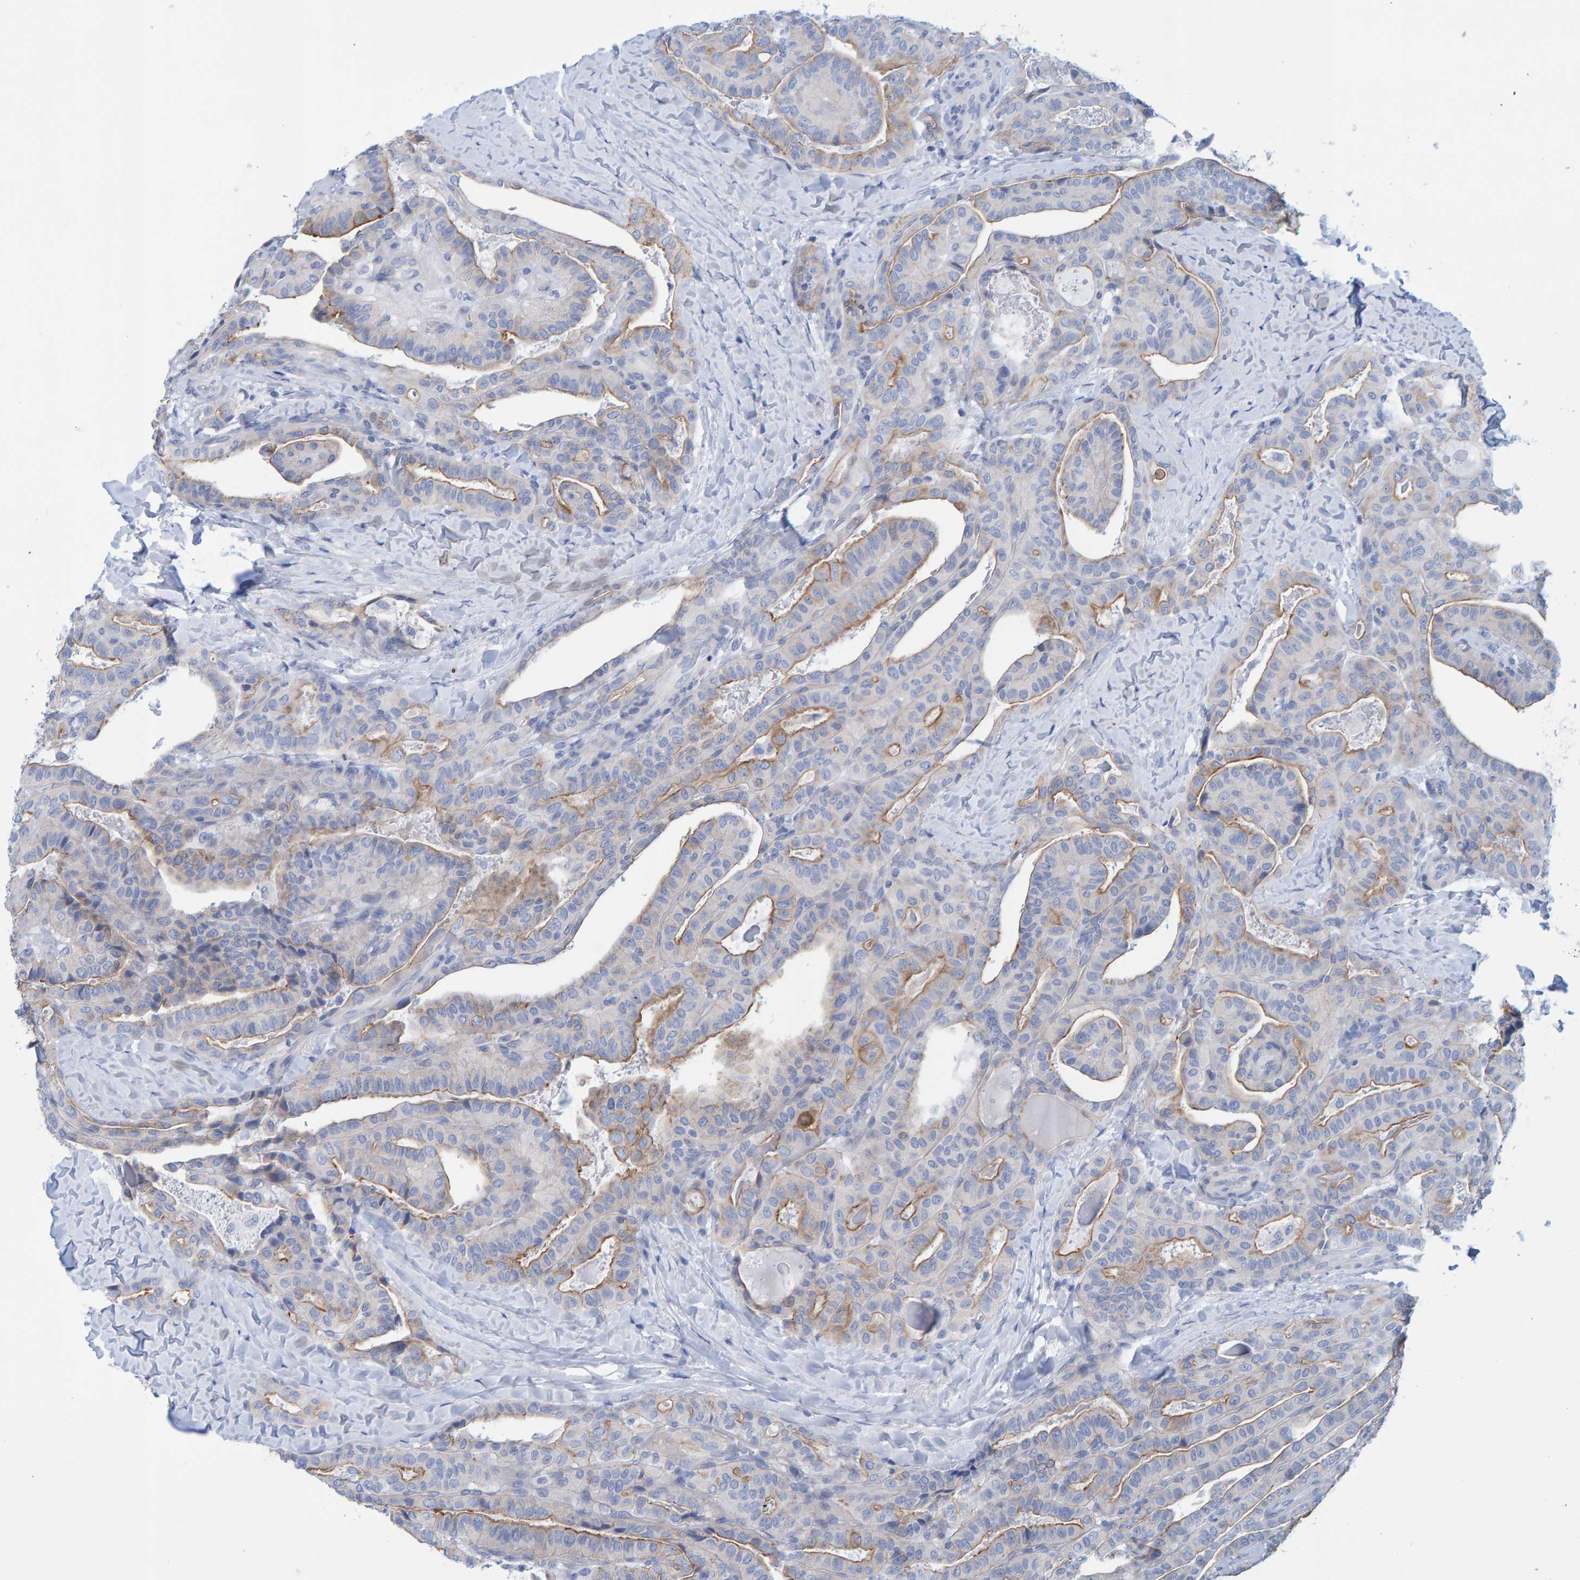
{"staining": {"intensity": "moderate", "quantity": "25%-75%", "location": "cytoplasmic/membranous"}, "tissue": "thyroid cancer", "cell_type": "Tumor cells", "image_type": "cancer", "snomed": [{"axis": "morphology", "description": "Papillary adenocarcinoma, NOS"}, {"axis": "topography", "description": "Thyroid gland"}], "caption": "A brown stain highlights moderate cytoplasmic/membranous positivity of a protein in thyroid papillary adenocarcinoma tumor cells. The staining was performed using DAB (3,3'-diaminobenzidine), with brown indicating positive protein expression. Nuclei are stained blue with hematoxylin.", "gene": "JAKMIP3", "patient": {"sex": "male", "age": 77}}